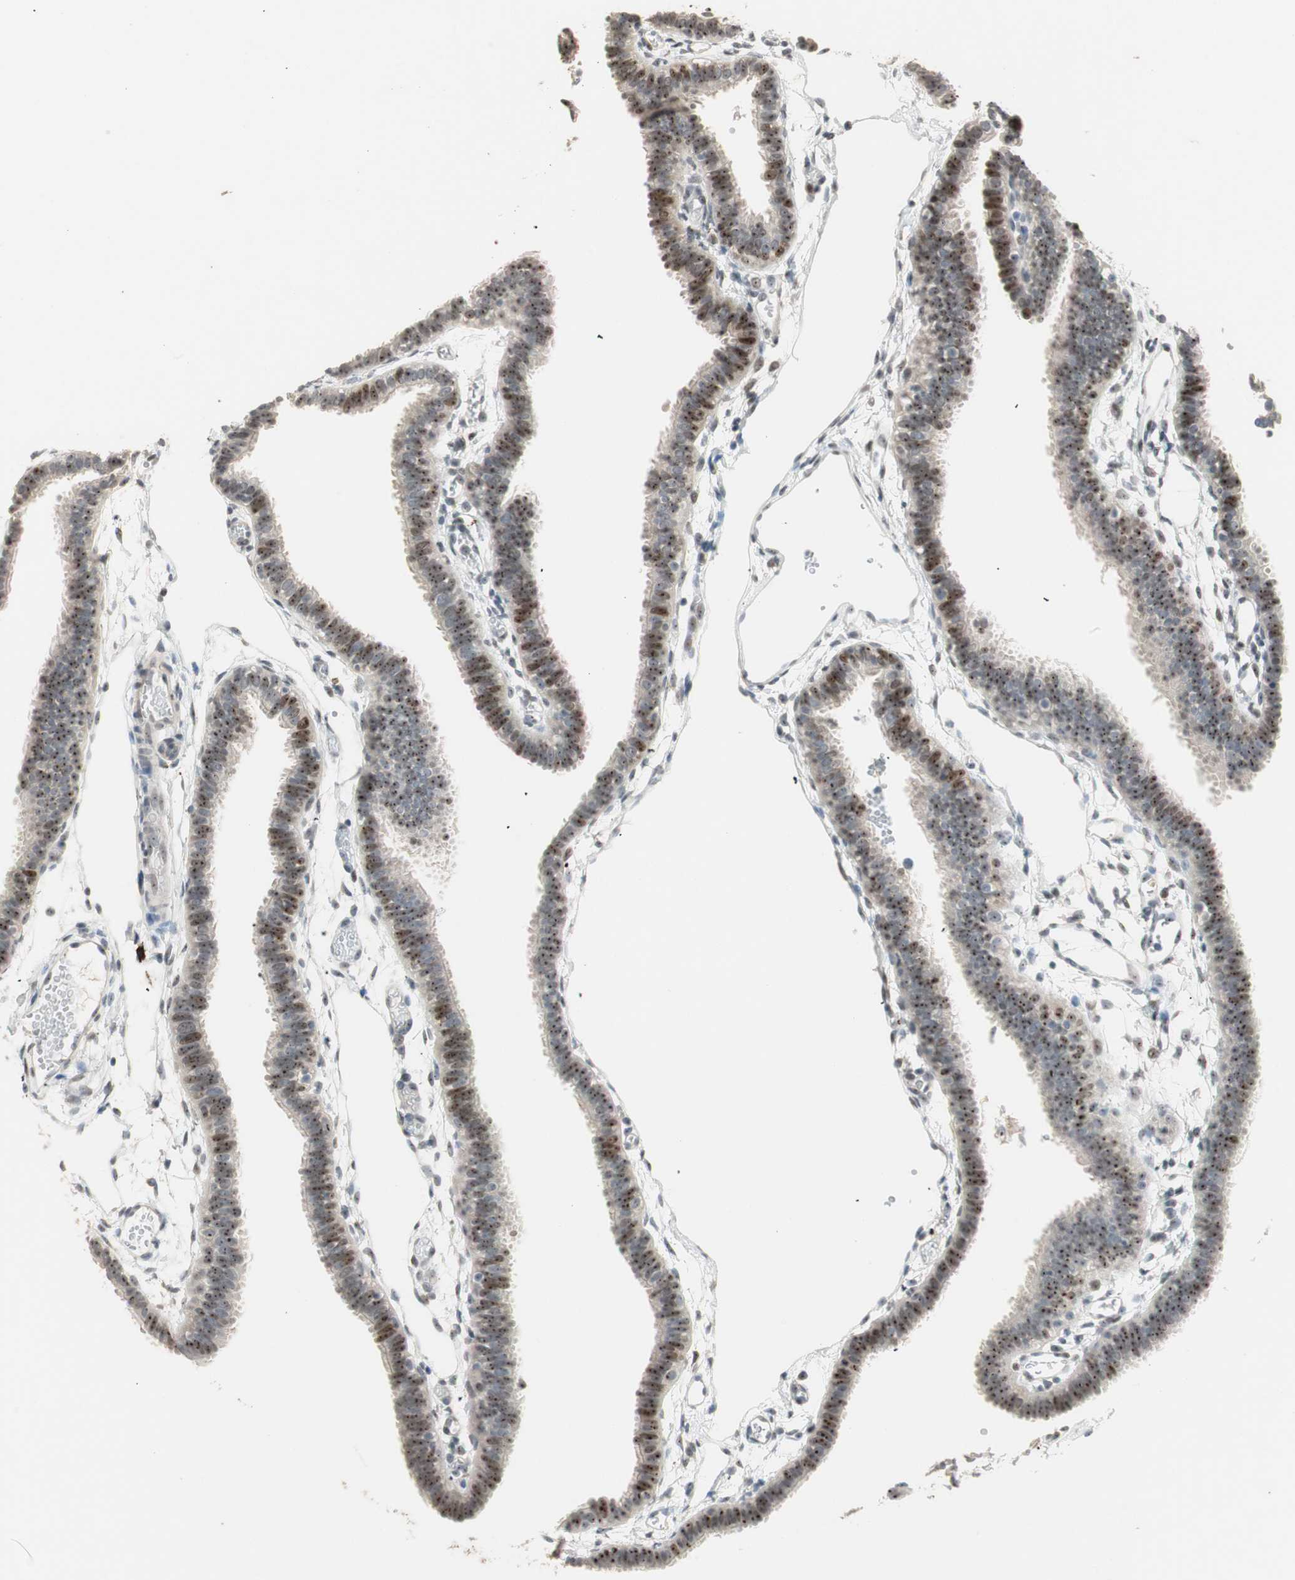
{"staining": {"intensity": "moderate", "quantity": "25%-75%", "location": "nuclear"}, "tissue": "fallopian tube", "cell_type": "Glandular cells", "image_type": "normal", "snomed": [{"axis": "morphology", "description": "Normal tissue, NOS"}, {"axis": "topography", "description": "Fallopian tube"}], "caption": "Fallopian tube stained with immunohistochemistry shows moderate nuclear expression in approximately 25%-75% of glandular cells.", "gene": "ETV4", "patient": {"sex": "female", "age": 29}}